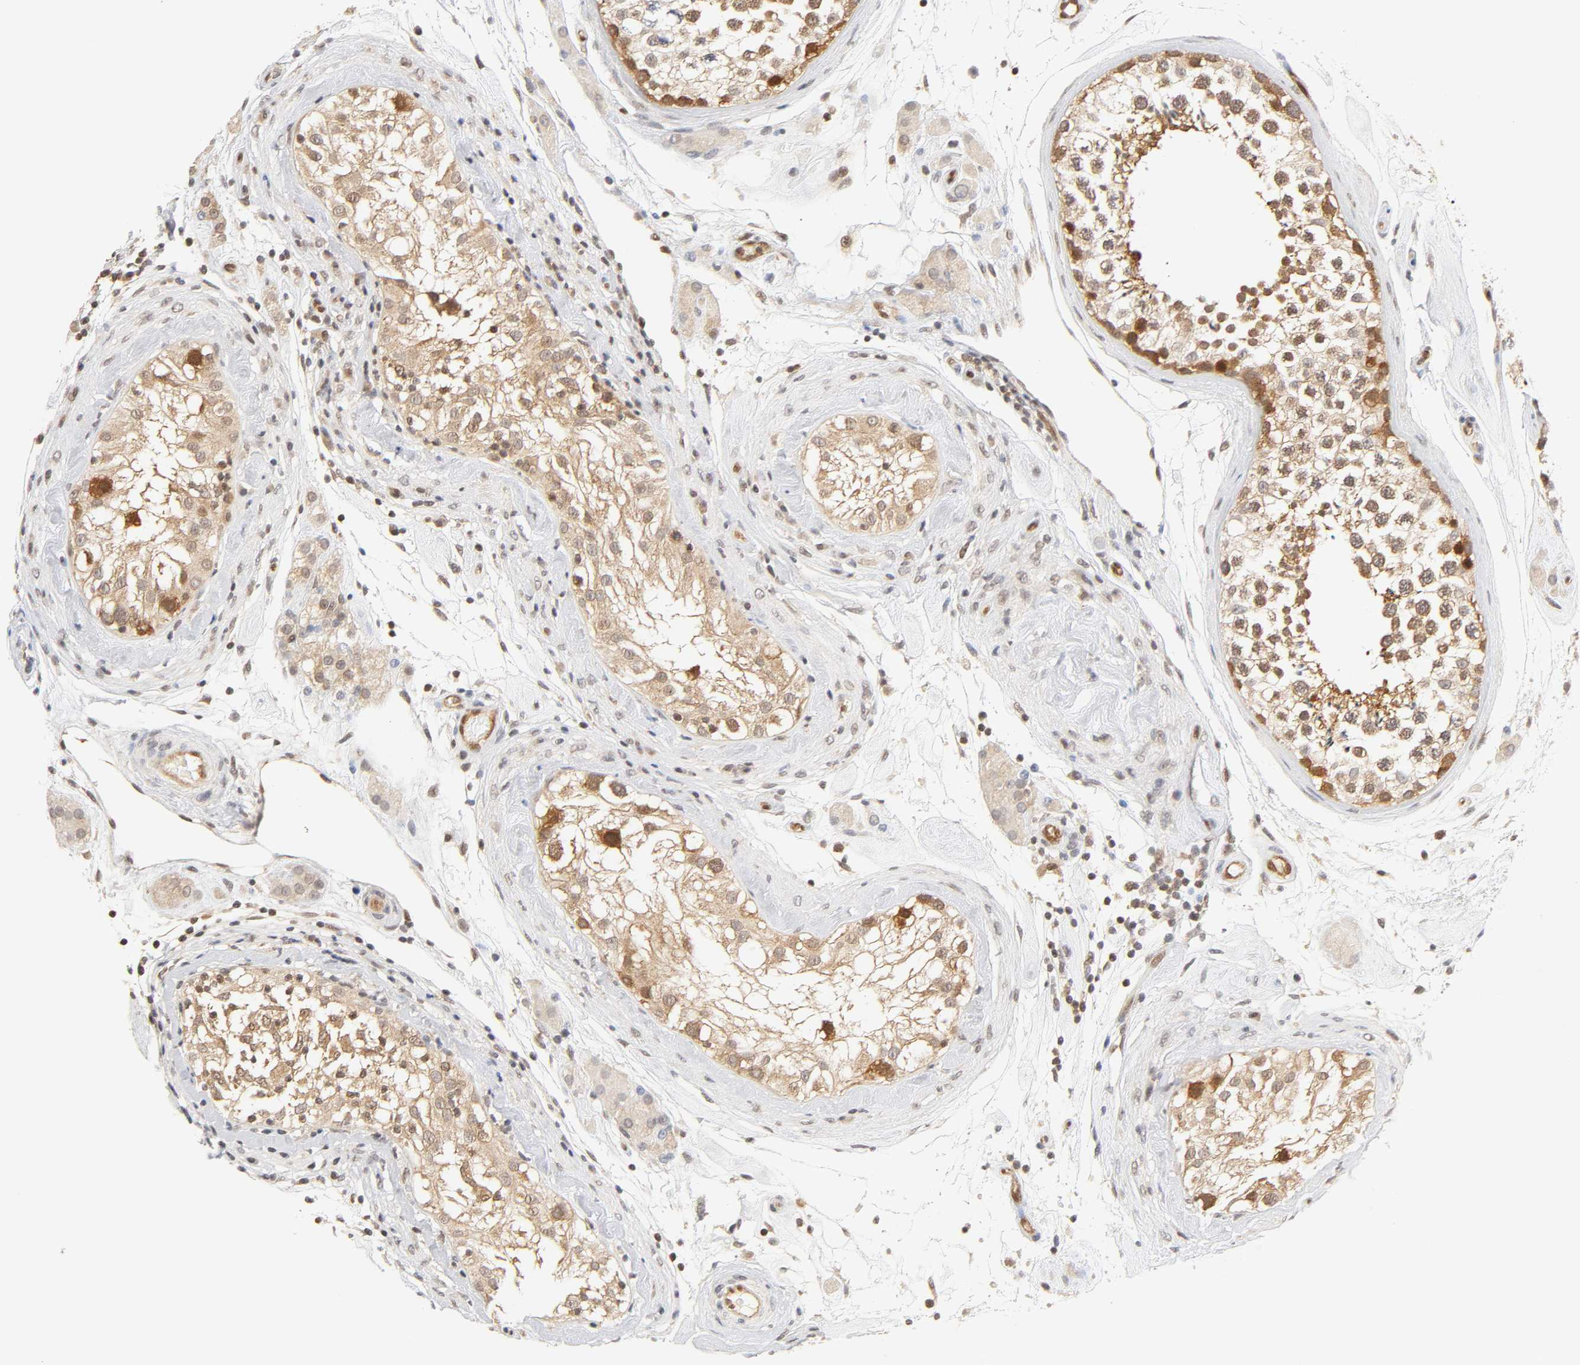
{"staining": {"intensity": "moderate", "quantity": ">75%", "location": "cytoplasmic/membranous,nuclear"}, "tissue": "testis", "cell_type": "Cells in seminiferous ducts", "image_type": "normal", "snomed": [{"axis": "morphology", "description": "Normal tissue, NOS"}, {"axis": "topography", "description": "Testis"}], "caption": "Testis stained for a protein exhibits moderate cytoplasmic/membranous,nuclear positivity in cells in seminiferous ducts. The protein of interest is stained brown, and the nuclei are stained in blue (DAB (3,3'-diaminobenzidine) IHC with brightfield microscopy, high magnification).", "gene": "CDC37", "patient": {"sex": "male", "age": 46}}